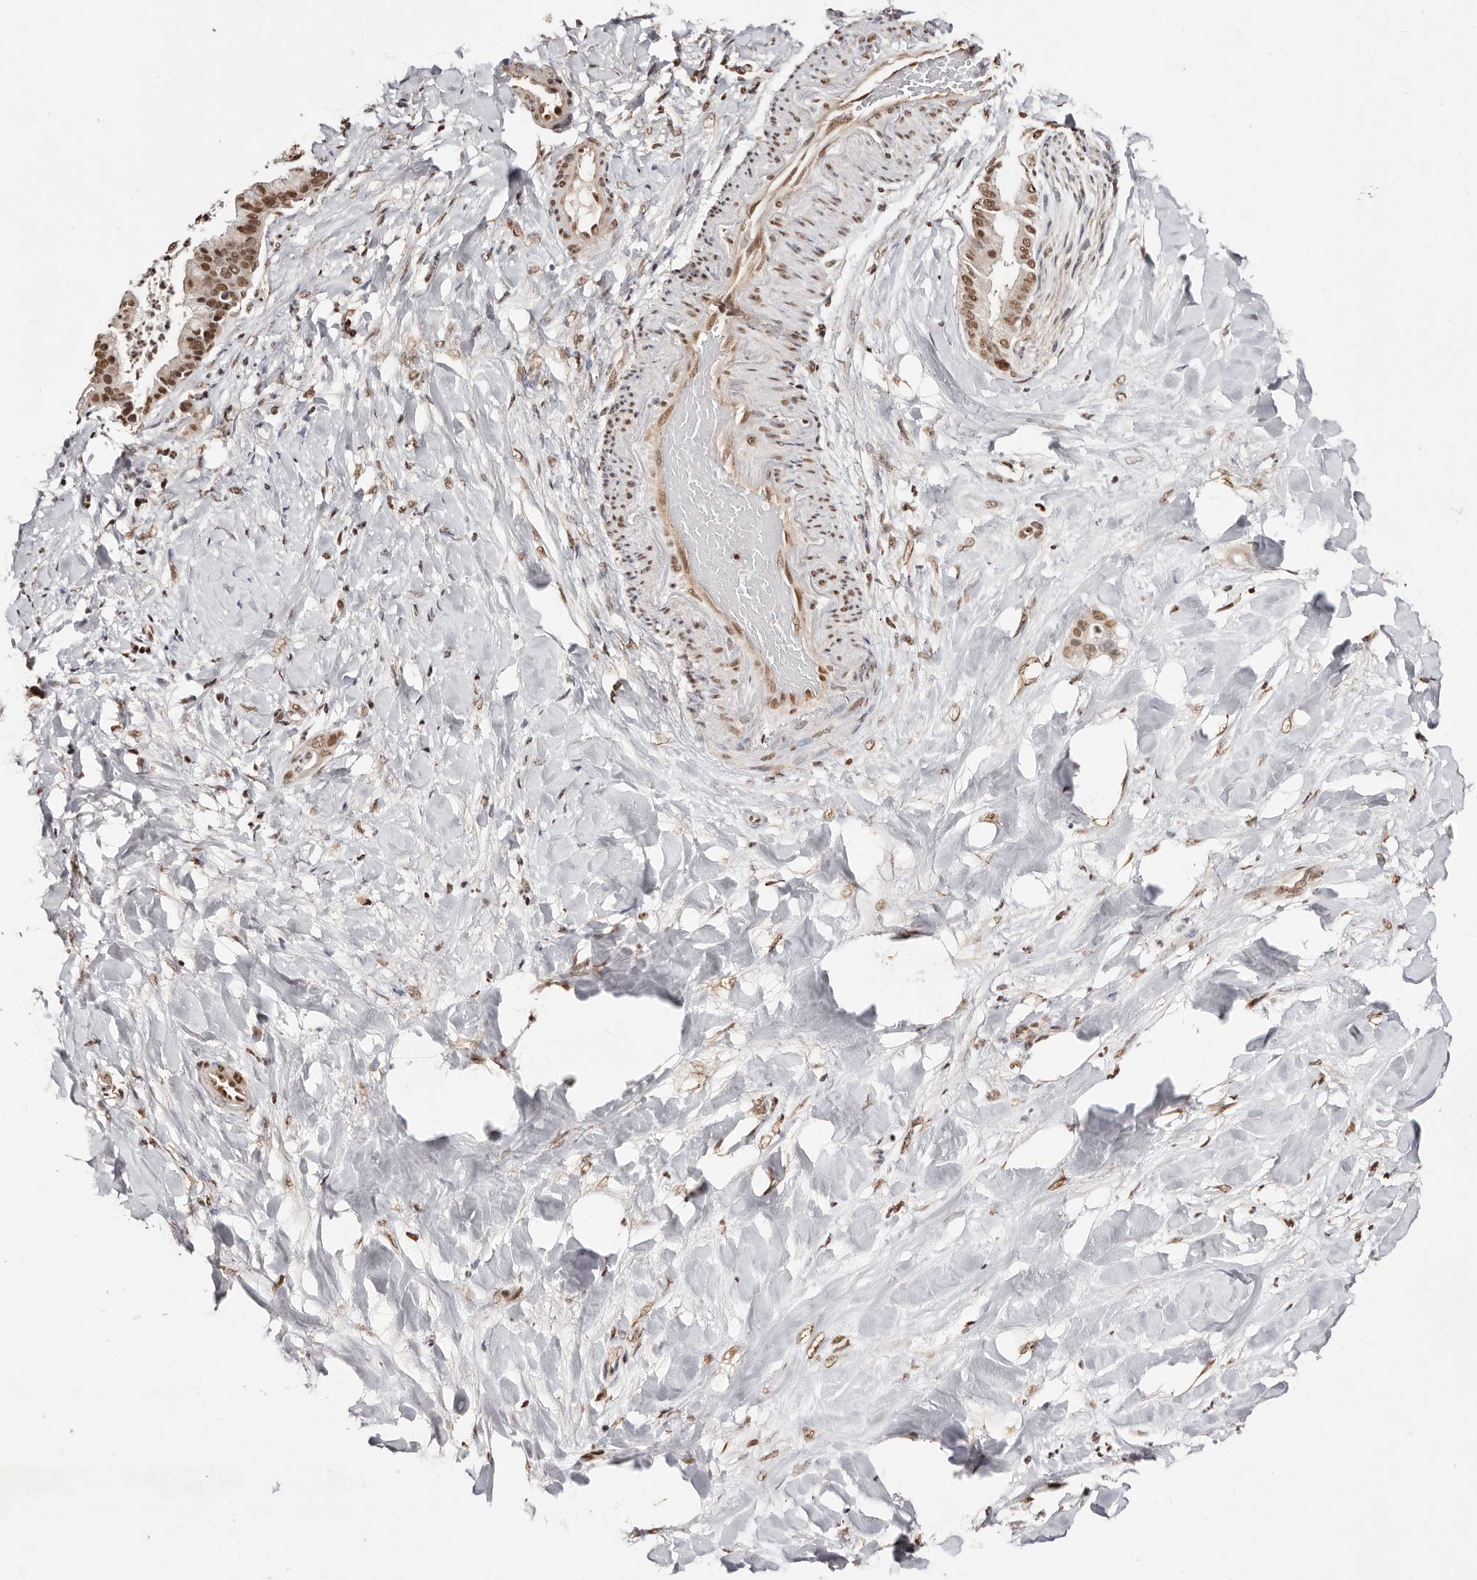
{"staining": {"intensity": "moderate", "quantity": ">75%", "location": "nuclear"}, "tissue": "liver cancer", "cell_type": "Tumor cells", "image_type": "cancer", "snomed": [{"axis": "morphology", "description": "Cholangiocarcinoma"}, {"axis": "topography", "description": "Liver"}], "caption": "This micrograph displays IHC staining of human liver cholangiocarcinoma, with medium moderate nuclear expression in about >75% of tumor cells.", "gene": "BICRAL", "patient": {"sex": "female", "age": 54}}